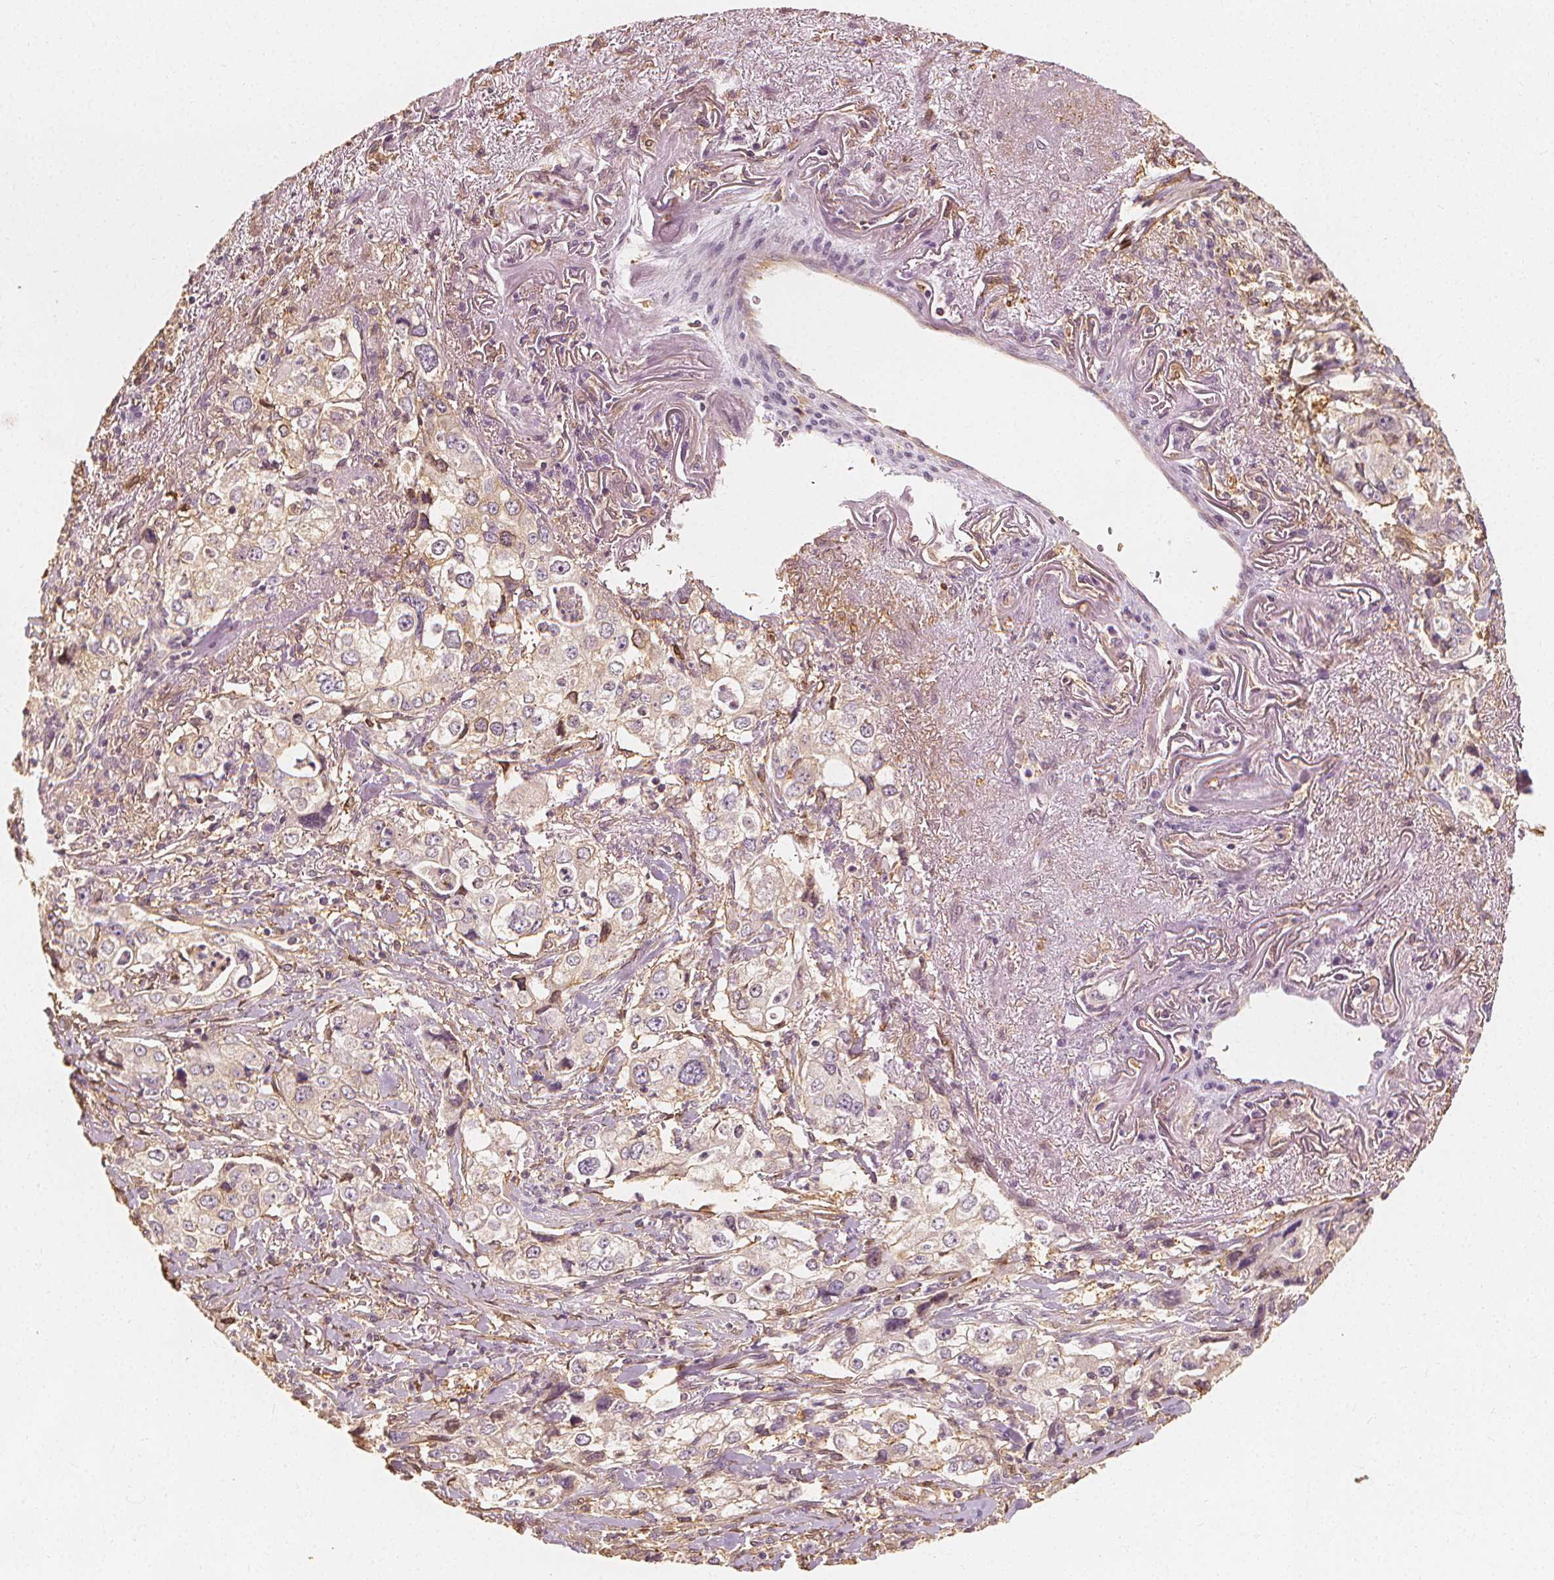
{"staining": {"intensity": "negative", "quantity": "none", "location": "none"}, "tissue": "stomach cancer", "cell_type": "Tumor cells", "image_type": "cancer", "snomed": [{"axis": "morphology", "description": "Adenocarcinoma, NOS"}, {"axis": "topography", "description": "Stomach, upper"}], "caption": "A high-resolution photomicrograph shows immunohistochemistry (IHC) staining of stomach cancer, which displays no significant expression in tumor cells.", "gene": "ARHGAP26", "patient": {"sex": "male", "age": 75}}